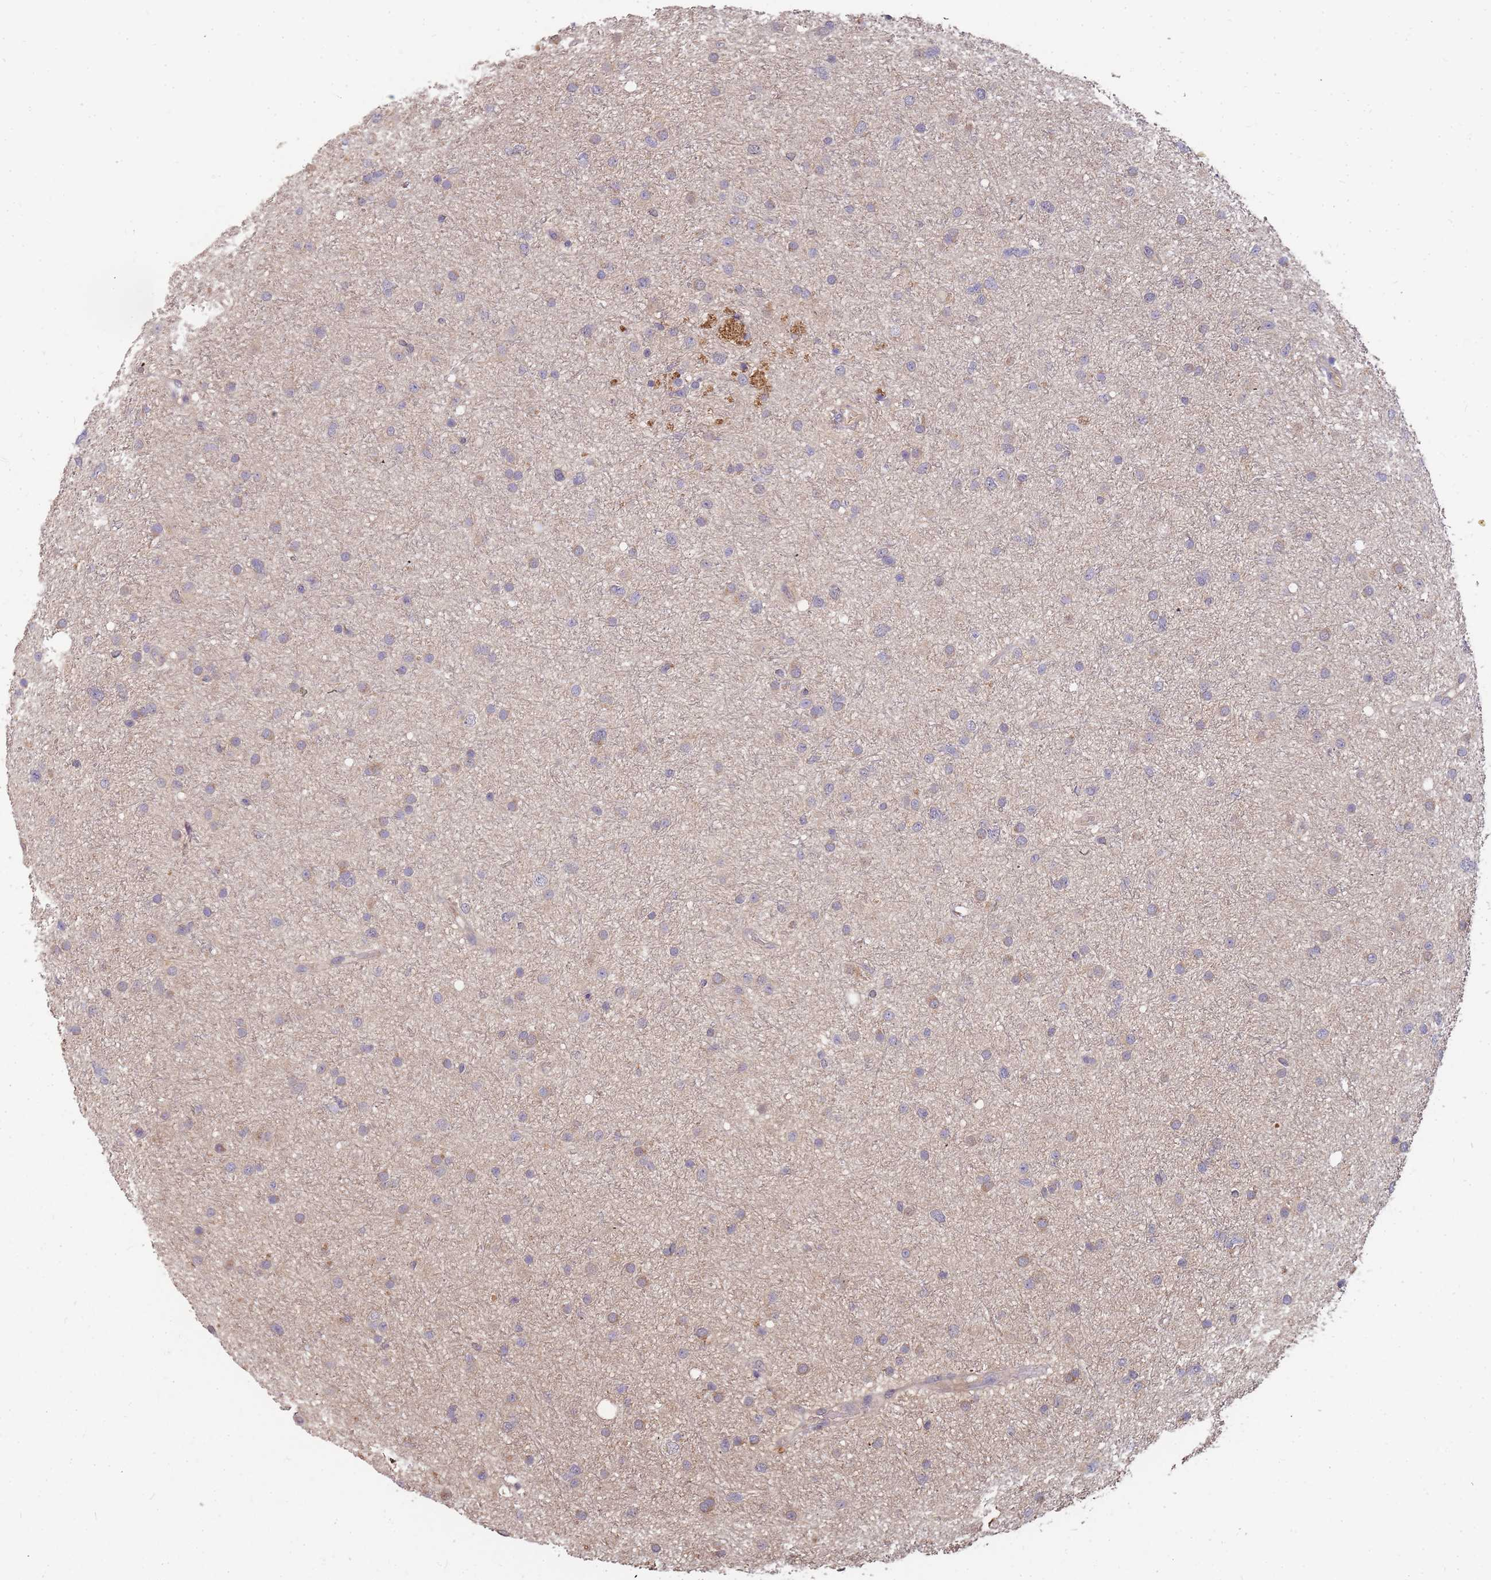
{"staining": {"intensity": "moderate", "quantity": "<25%", "location": "cytoplasmic/membranous"}, "tissue": "glioma", "cell_type": "Tumor cells", "image_type": "cancer", "snomed": [{"axis": "morphology", "description": "Glioma, malignant, Low grade"}, {"axis": "topography", "description": "Cerebral cortex"}], "caption": "This is an image of IHC staining of low-grade glioma (malignant), which shows moderate positivity in the cytoplasmic/membranous of tumor cells.", "gene": "CDKN2AIPNL", "patient": {"sex": "female", "age": 39}}